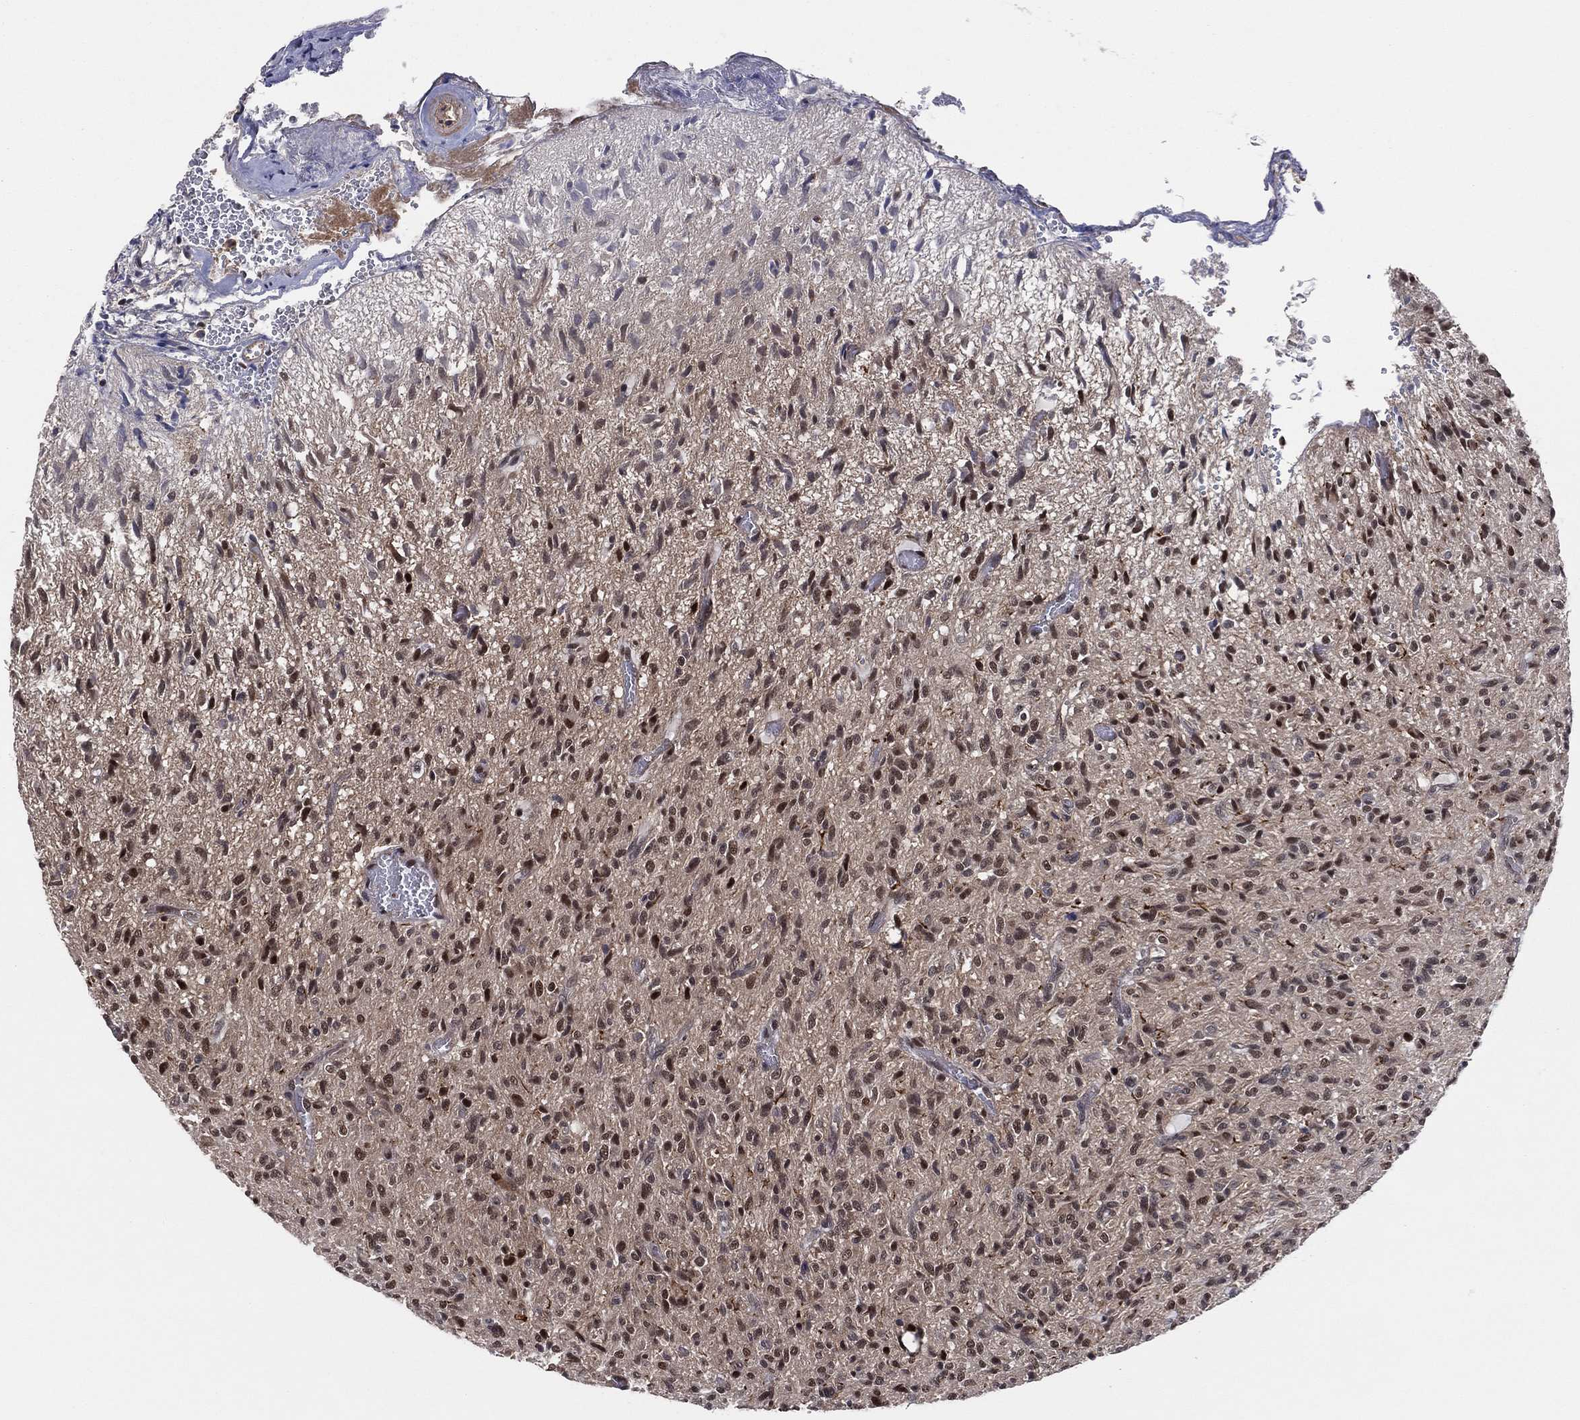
{"staining": {"intensity": "moderate", "quantity": "25%-75%", "location": "cytoplasmic/membranous,nuclear"}, "tissue": "glioma", "cell_type": "Tumor cells", "image_type": "cancer", "snomed": [{"axis": "morphology", "description": "Glioma, malignant, High grade"}, {"axis": "topography", "description": "Brain"}], "caption": "Immunohistochemical staining of high-grade glioma (malignant) exhibits medium levels of moderate cytoplasmic/membranous and nuclear staining in about 25%-75% of tumor cells.", "gene": "ICOSLG", "patient": {"sex": "male", "age": 64}}